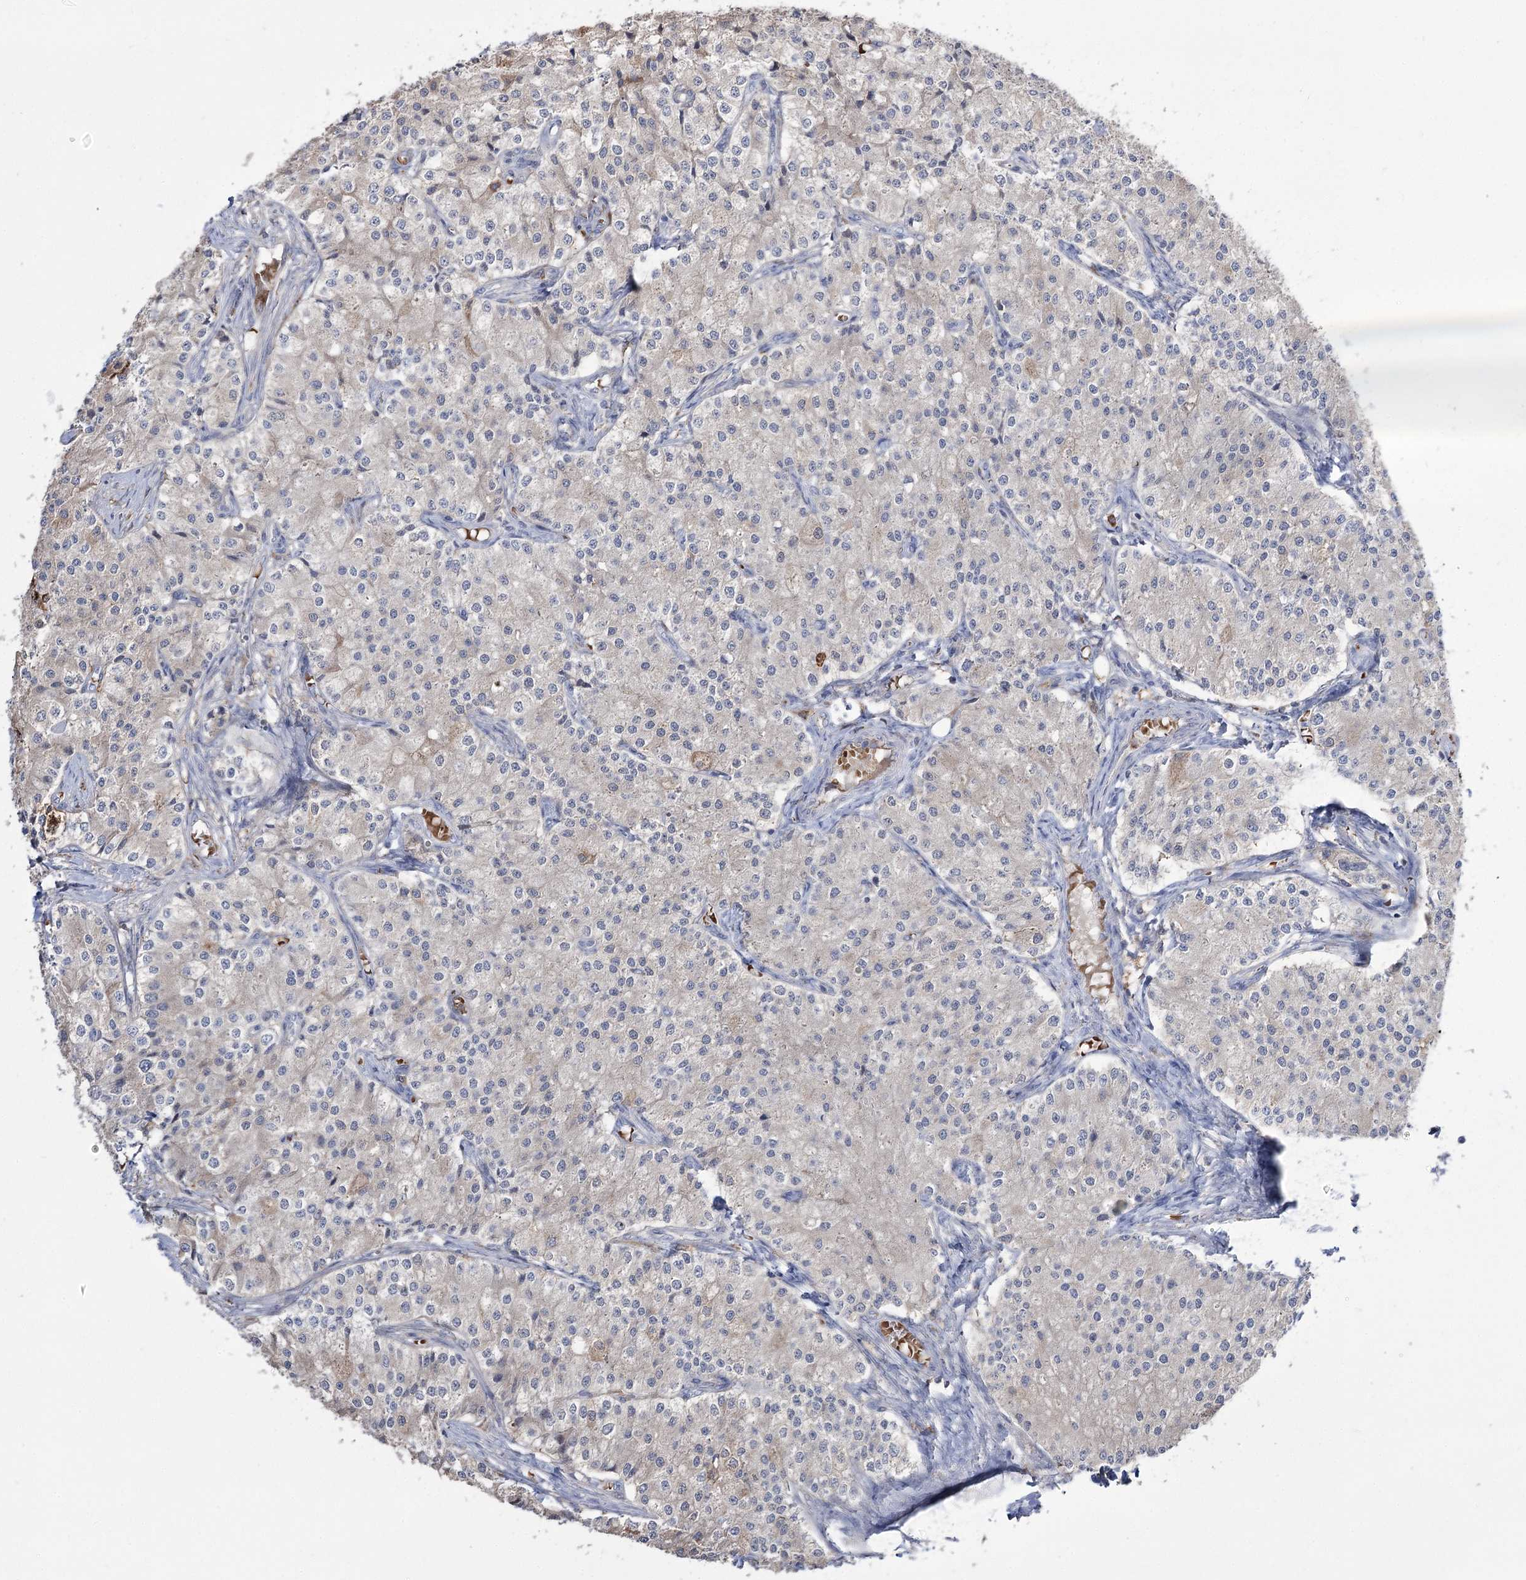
{"staining": {"intensity": "negative", "quantity": "none", "location": "none"}, "tissue": "carcinoid", "cell_type": "Tumor cells", "image_type": "cancer", "snomed": [{"axis": "morphology", "description": "Carcinoid, malignant, NOS"}, {"axis": "topography", "description": "Colon"}], "caption": "This is an immunohistochemistry (IHC) histopathology image of carcinoid. There is no positivity in tumor cells.", "gene": "ZNF622", "patient": {"sex": "female", "age": 52}}